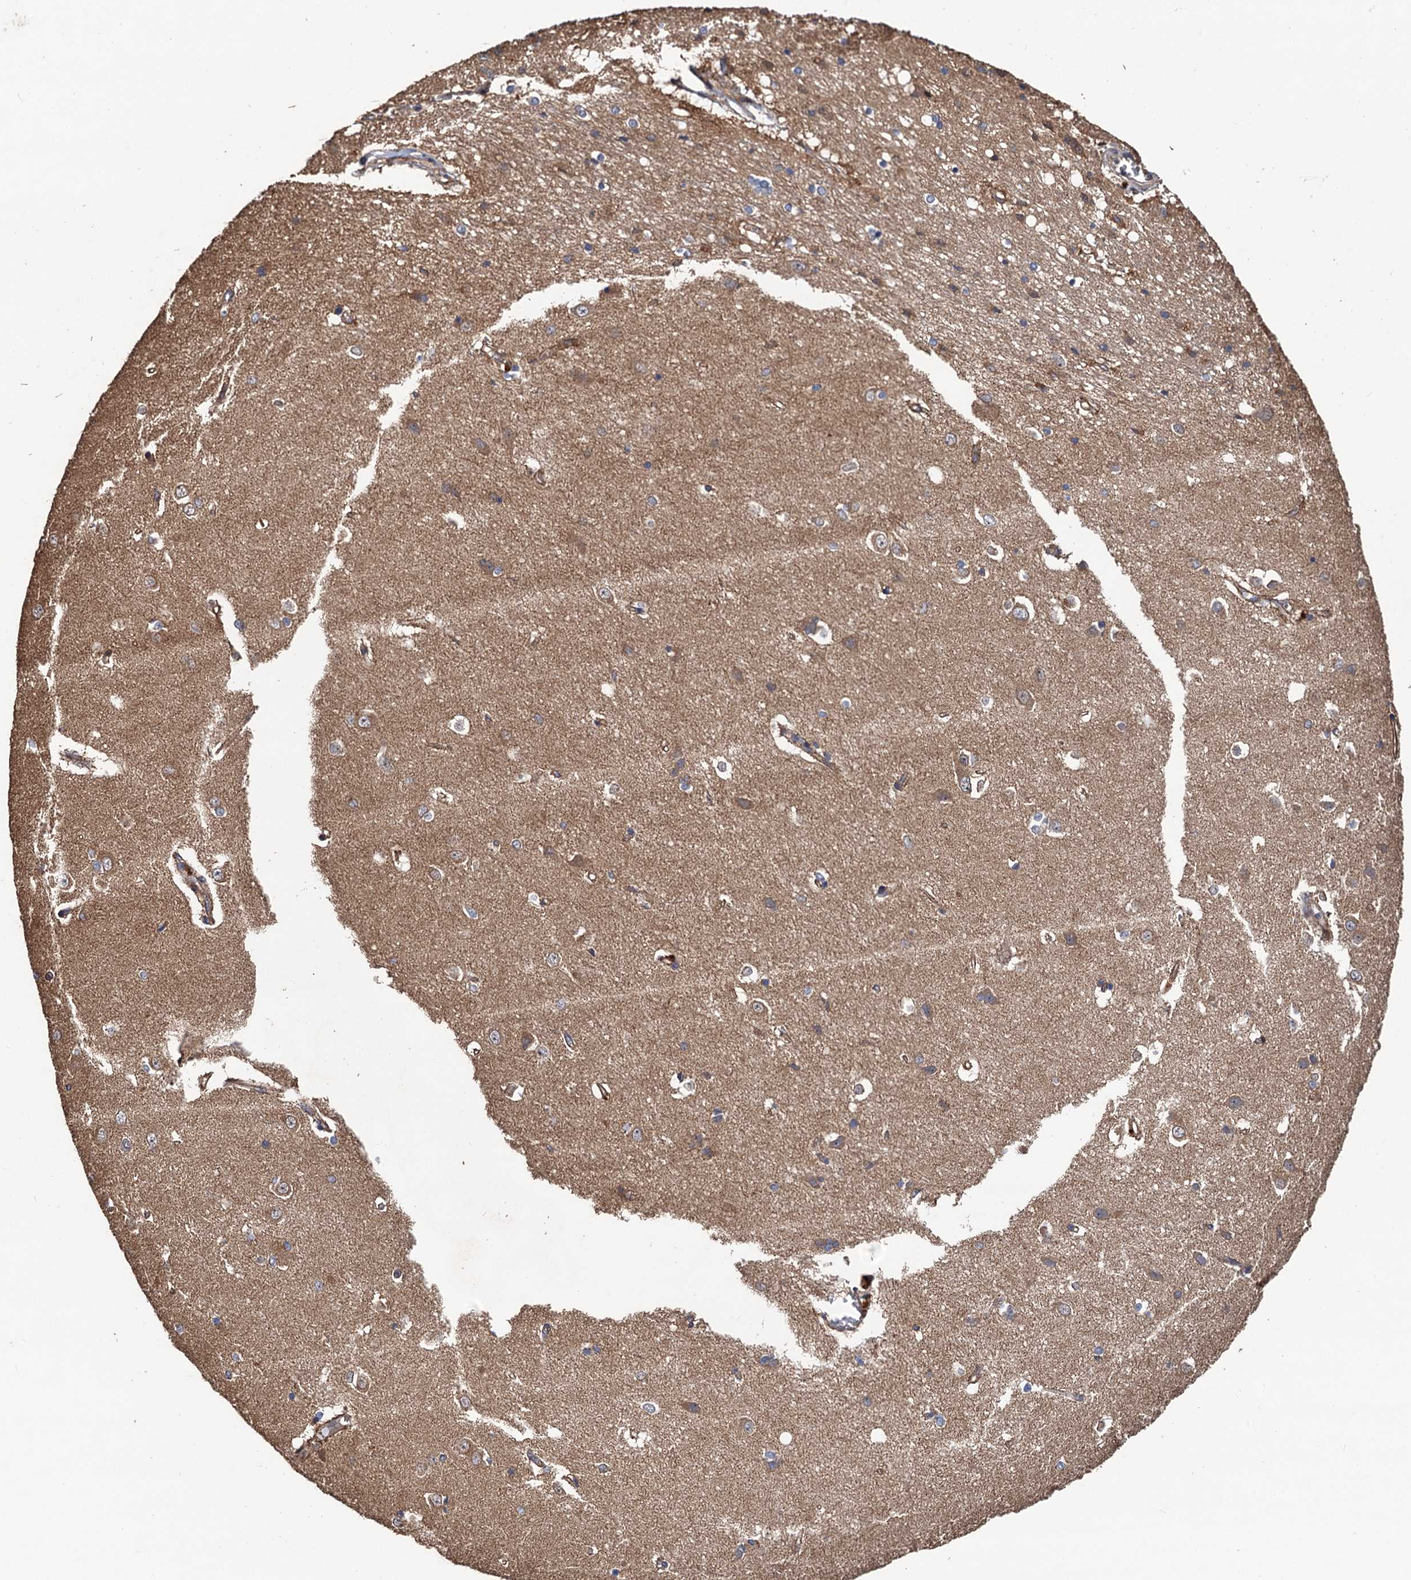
{"staining": {"intensity": "moderate", "quantity": "<25%", "location": "cytoplasmic/membranous"}, "tissue": "caudate", "cell_type": "Glial cells", "image_type": "normal", "snomed": [{"axis": "morphology", "description": "Normal tissue, NOS"}, {"axis": "topography", "description": "Lateral ventricle wall"}], "caption": "This image displays immunohistochemistry (IHC) staining of benign human caudate, with low moderate cytoplasmic/membranous staining in approximately <25% of glial cells.", "gene": "TMEM39B", "patient": {"sex": "male", "age": 37}}